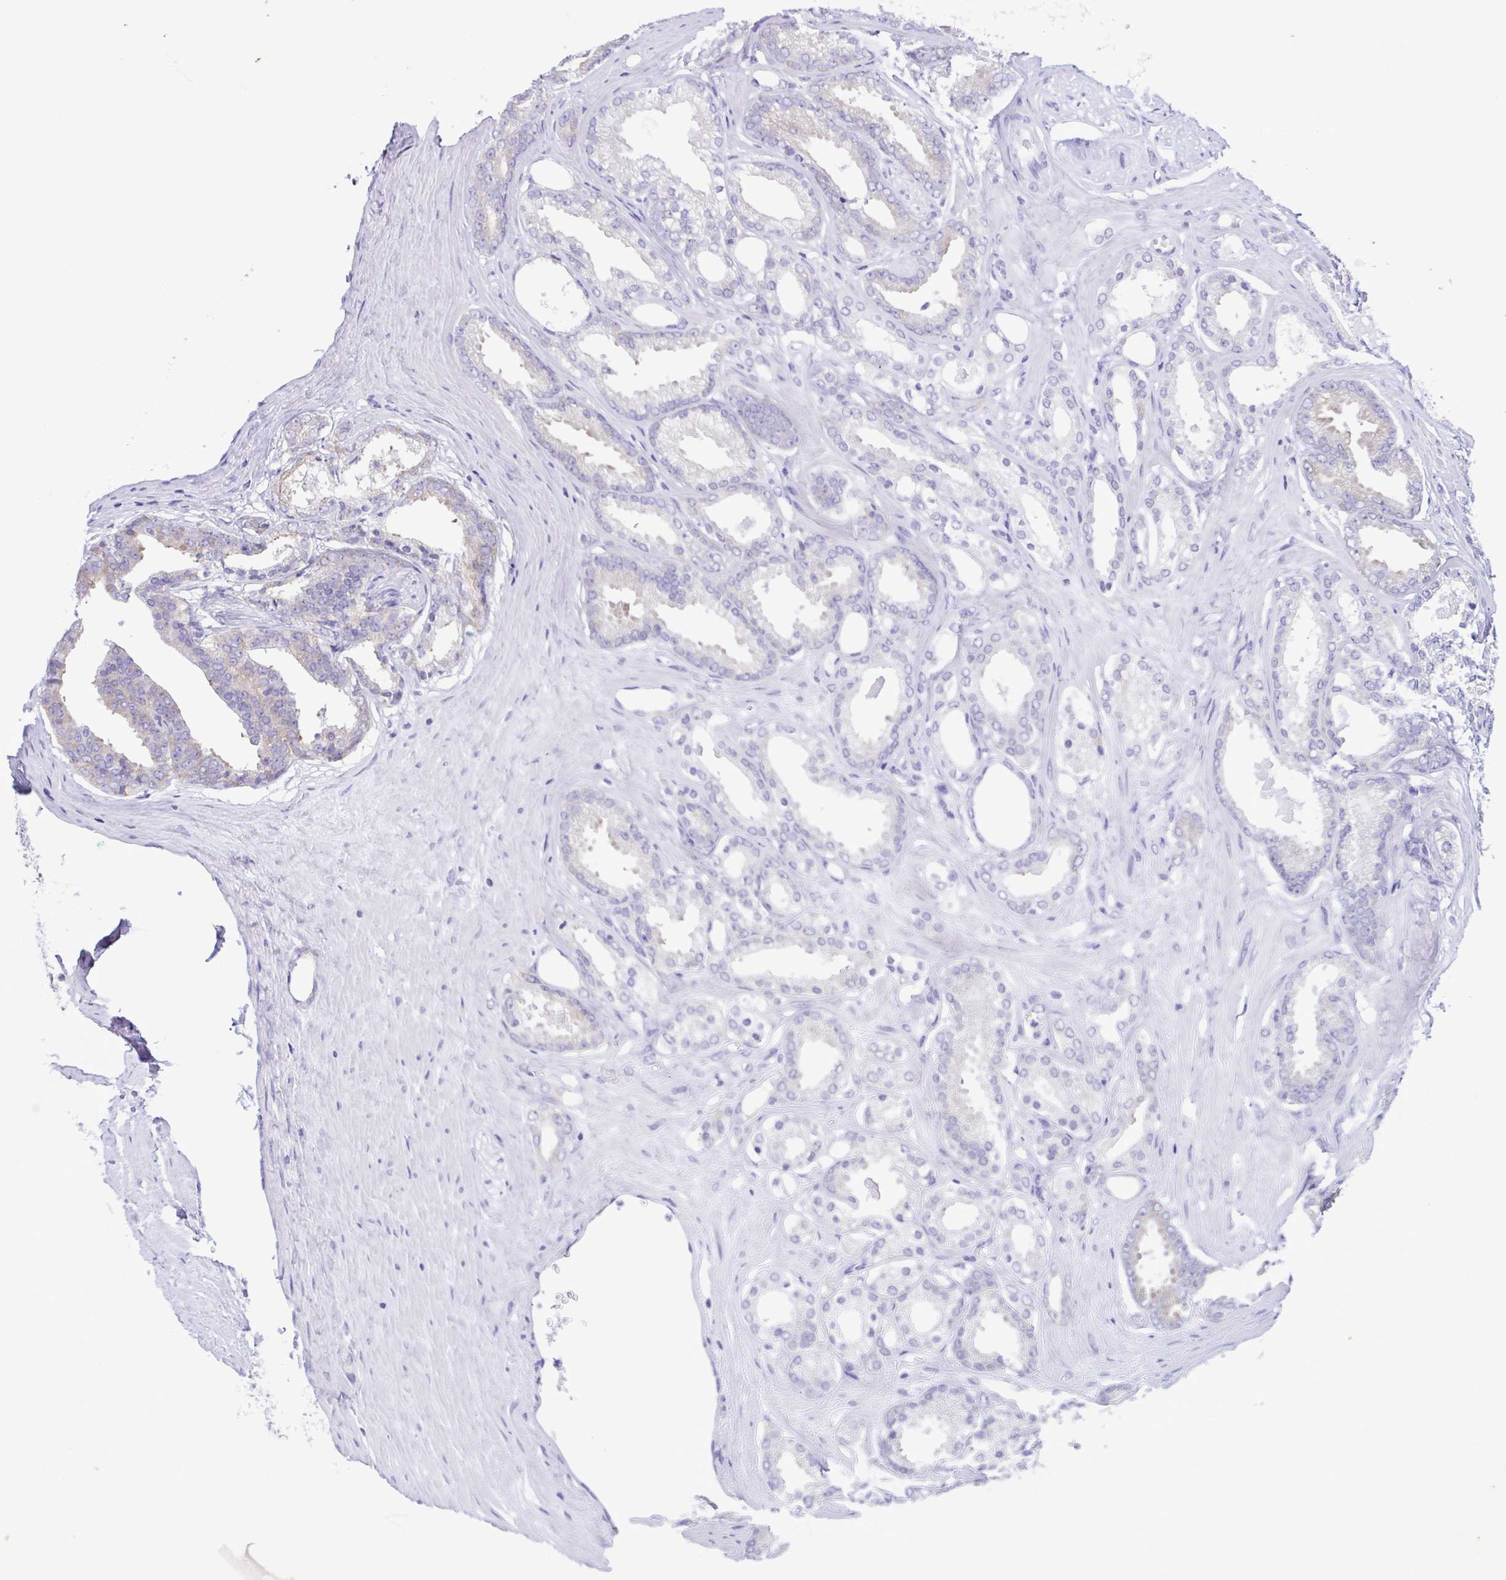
{"staining": {"intensity": "negative", "quantity": "none", "location": "none"}, "tissue": "prostate cancer", "cell_type": "Tumor cells", "image_type": "cancer", "snomed": [{"axis": "morphology", "description": "Adenocarcinoma, Low grade"}, {"axis": "topography", "description": "Prostate"}], "caption": "Histopathology image shows no protein staining in tumor cells of prostate cancer tissue.", "gene": "TNNI3", "patient": {"sex": "male", "age": 65}}